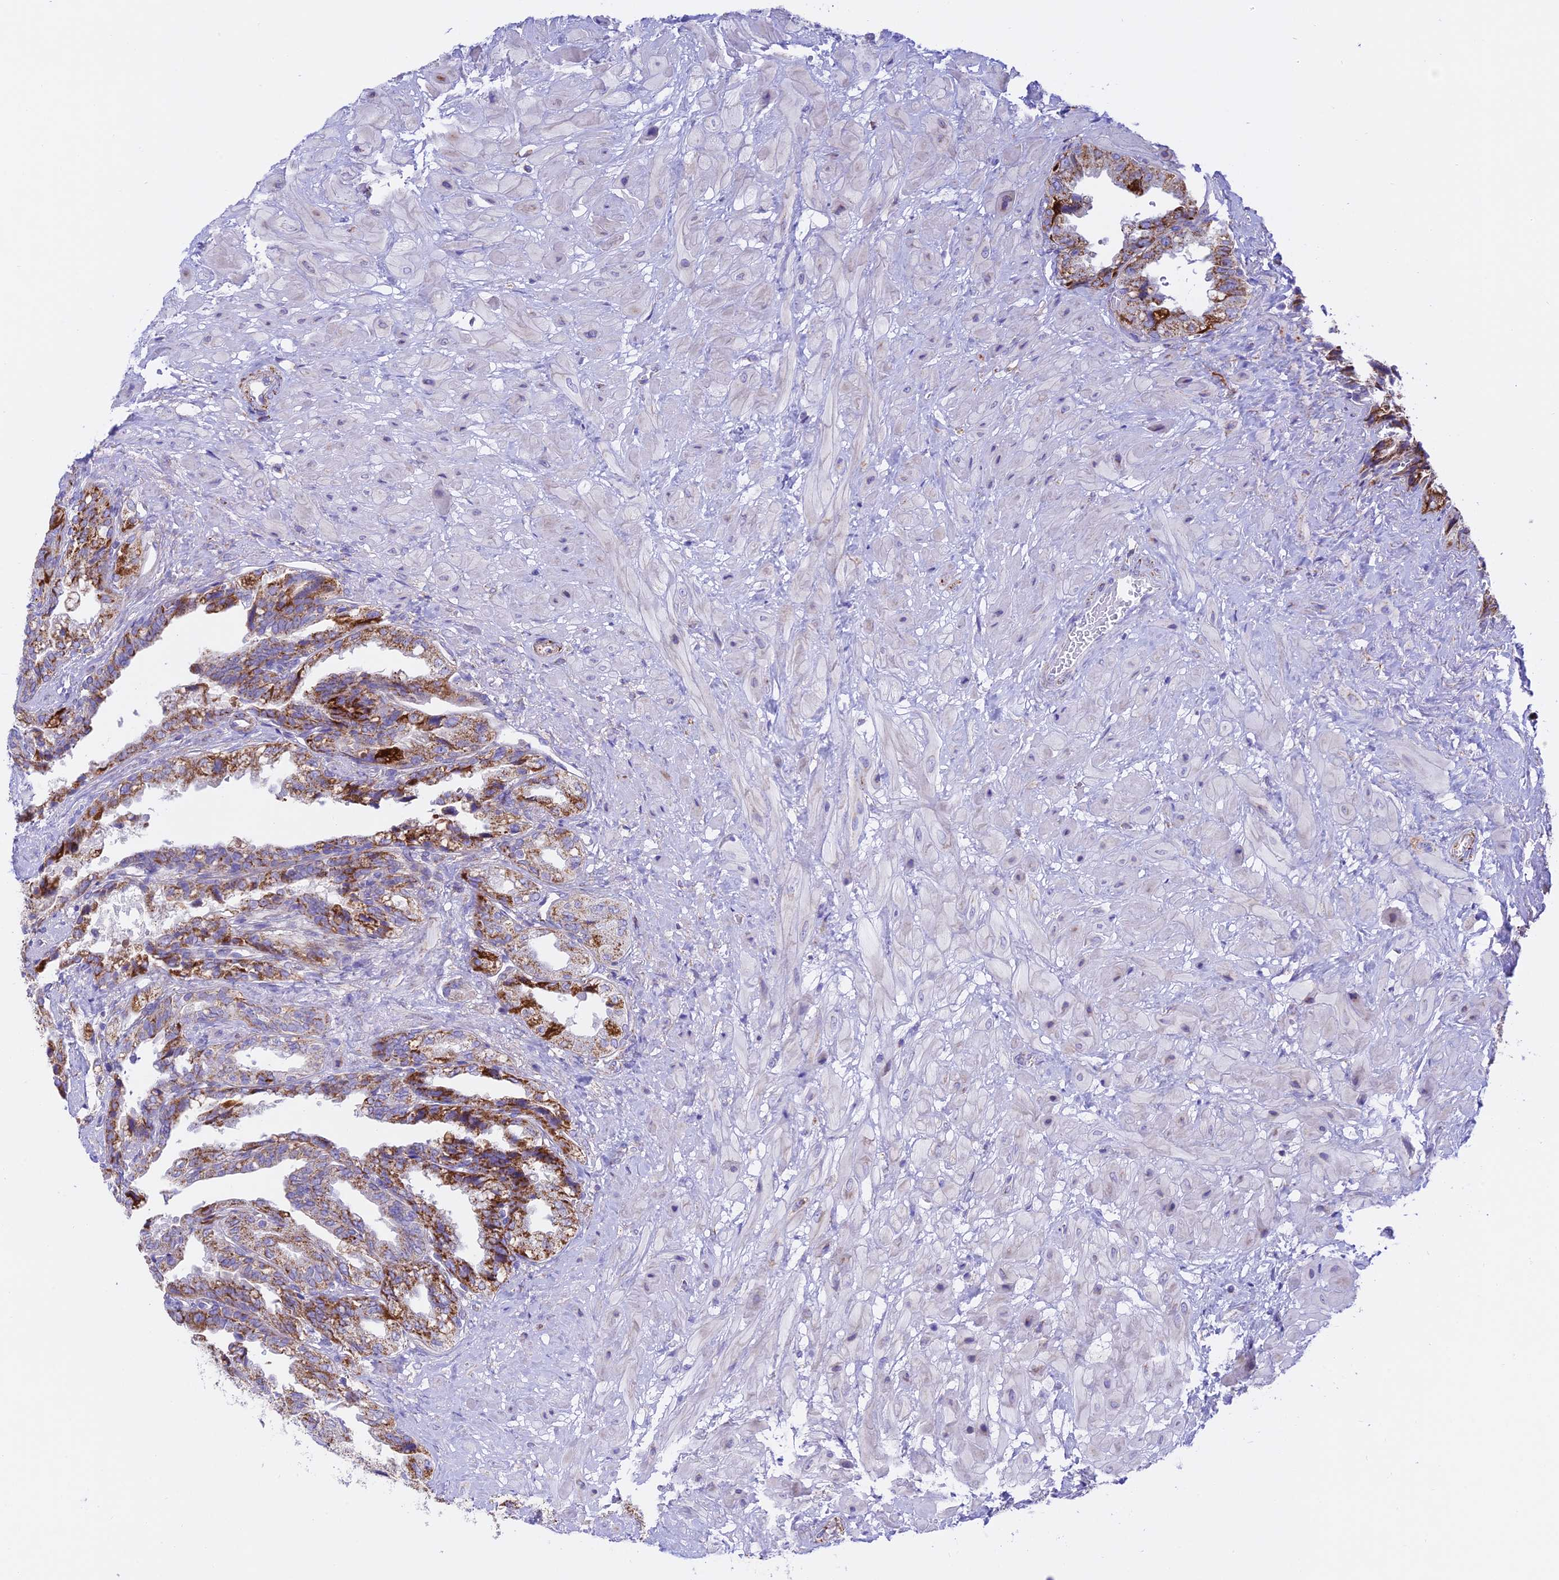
{"staining": {"intensity": "moderate", "quantity": ">75%", "location": "cytoplasmic/membranous"}, "tissue": "seminal vesicle", "cell_type": "Glandular cells", "image_type": "normal", "snomed": [{"axis": "morphology", "description": "Normal tissue, NOS"}, {"axis": "topography", "description": "Seminal veicle"}, {"axis": "topography", "description": "Peripheral nerve tissue"}], "caption": "A high-resolution micrograph shows IHC staining of normal seminal vesicle, which shows moderate cytoplasmic/membranous expression in approximately >75% of glandular cells.", "gene": "HSDL2", "patient": {"sex": "male", "age": 60}}